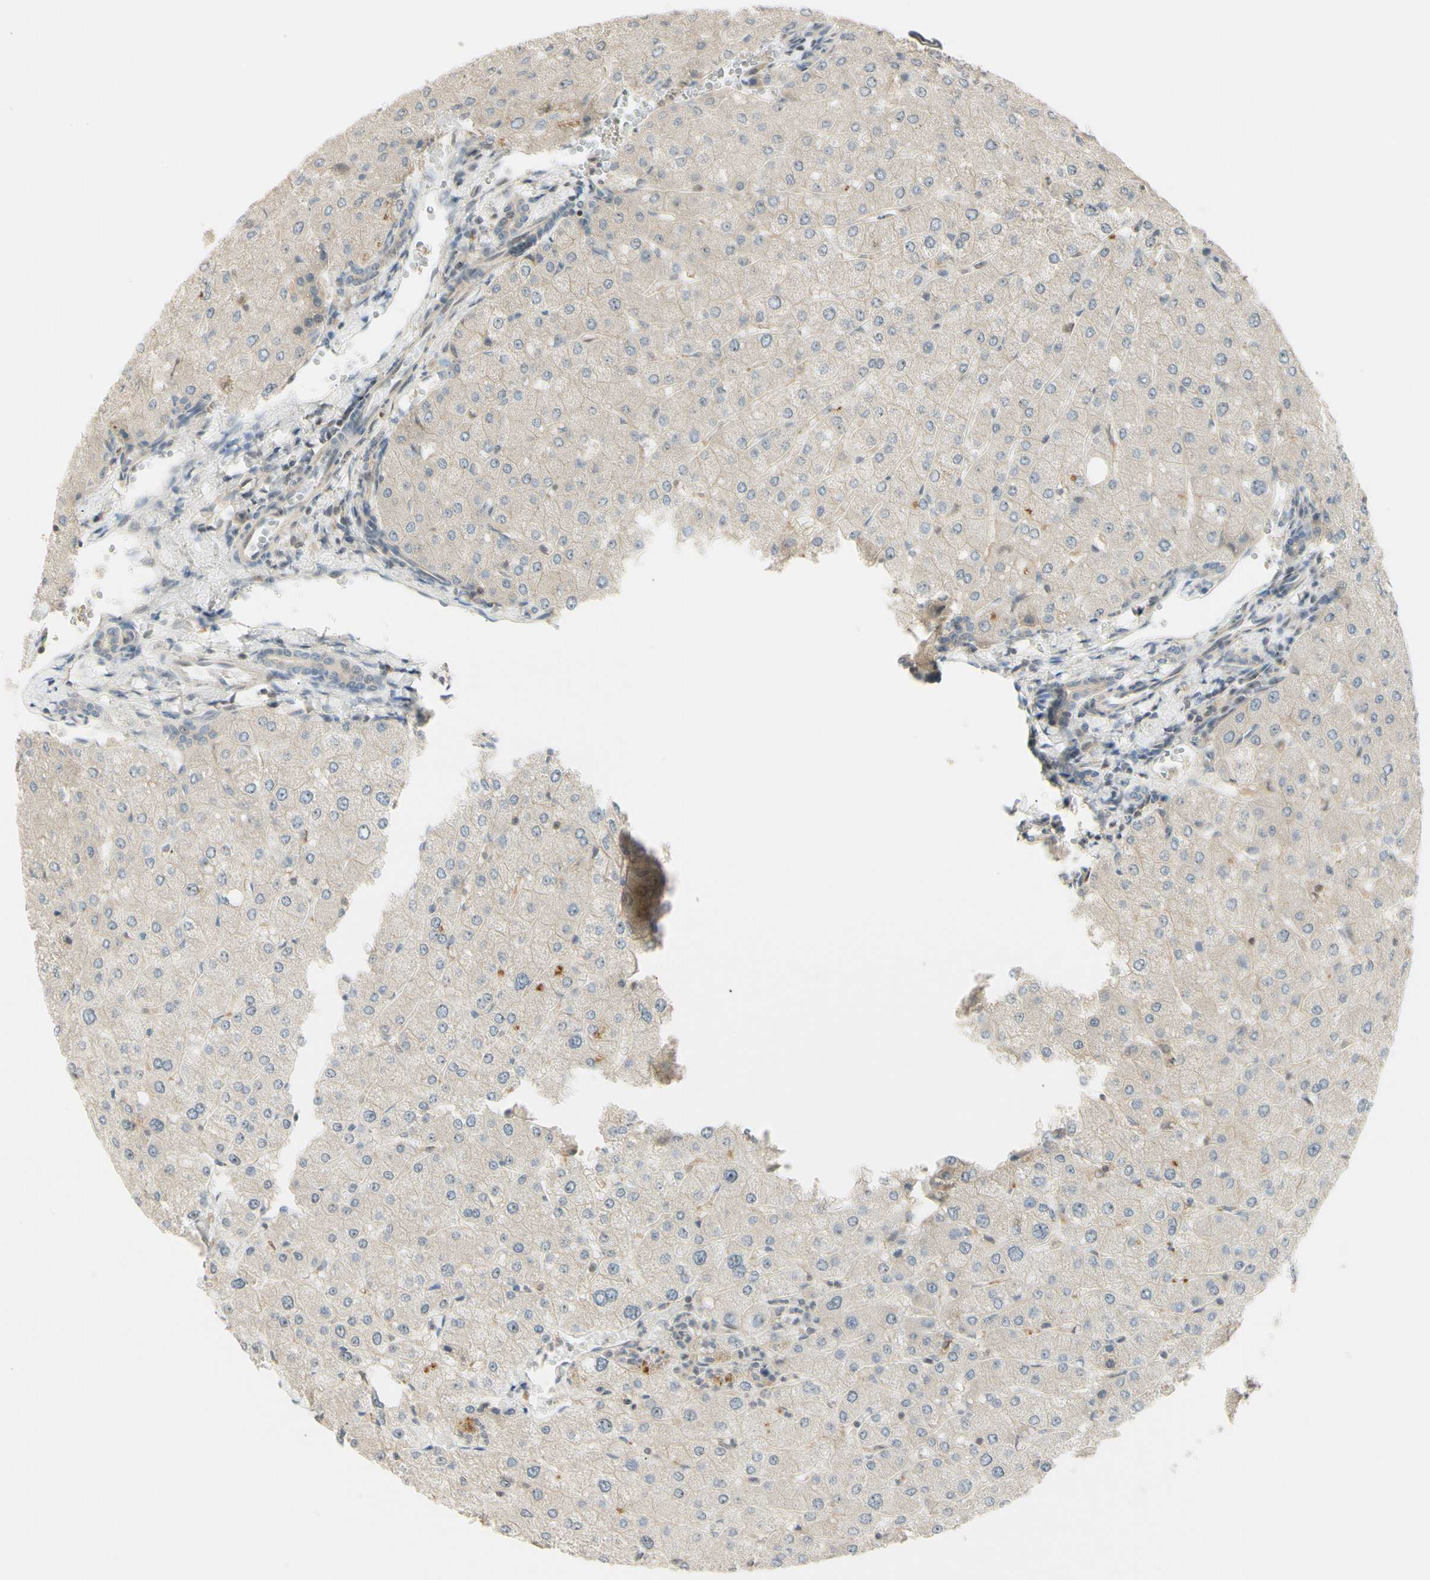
{"staining": {"intensity": "weak", "quantity": "25%-75%", "location": "cytoplasmic/membranous"}, "tissue": "liver", "cell_type": "Cholangiocytes", "image_type": "normal", "snomed": [{"axis": "morphology", "description": "Normal tissue, NOS"}, {"axis": "topography", "description": "Liver"}], "caption": "Immunohistochemistry of normal liver reveals low levels of weak cytoplasmic/membranous expression in approximately 25%-75% of cholangiocytes.", "gene": "NFYA", "patient": {"sex": "male", "age": 55}}